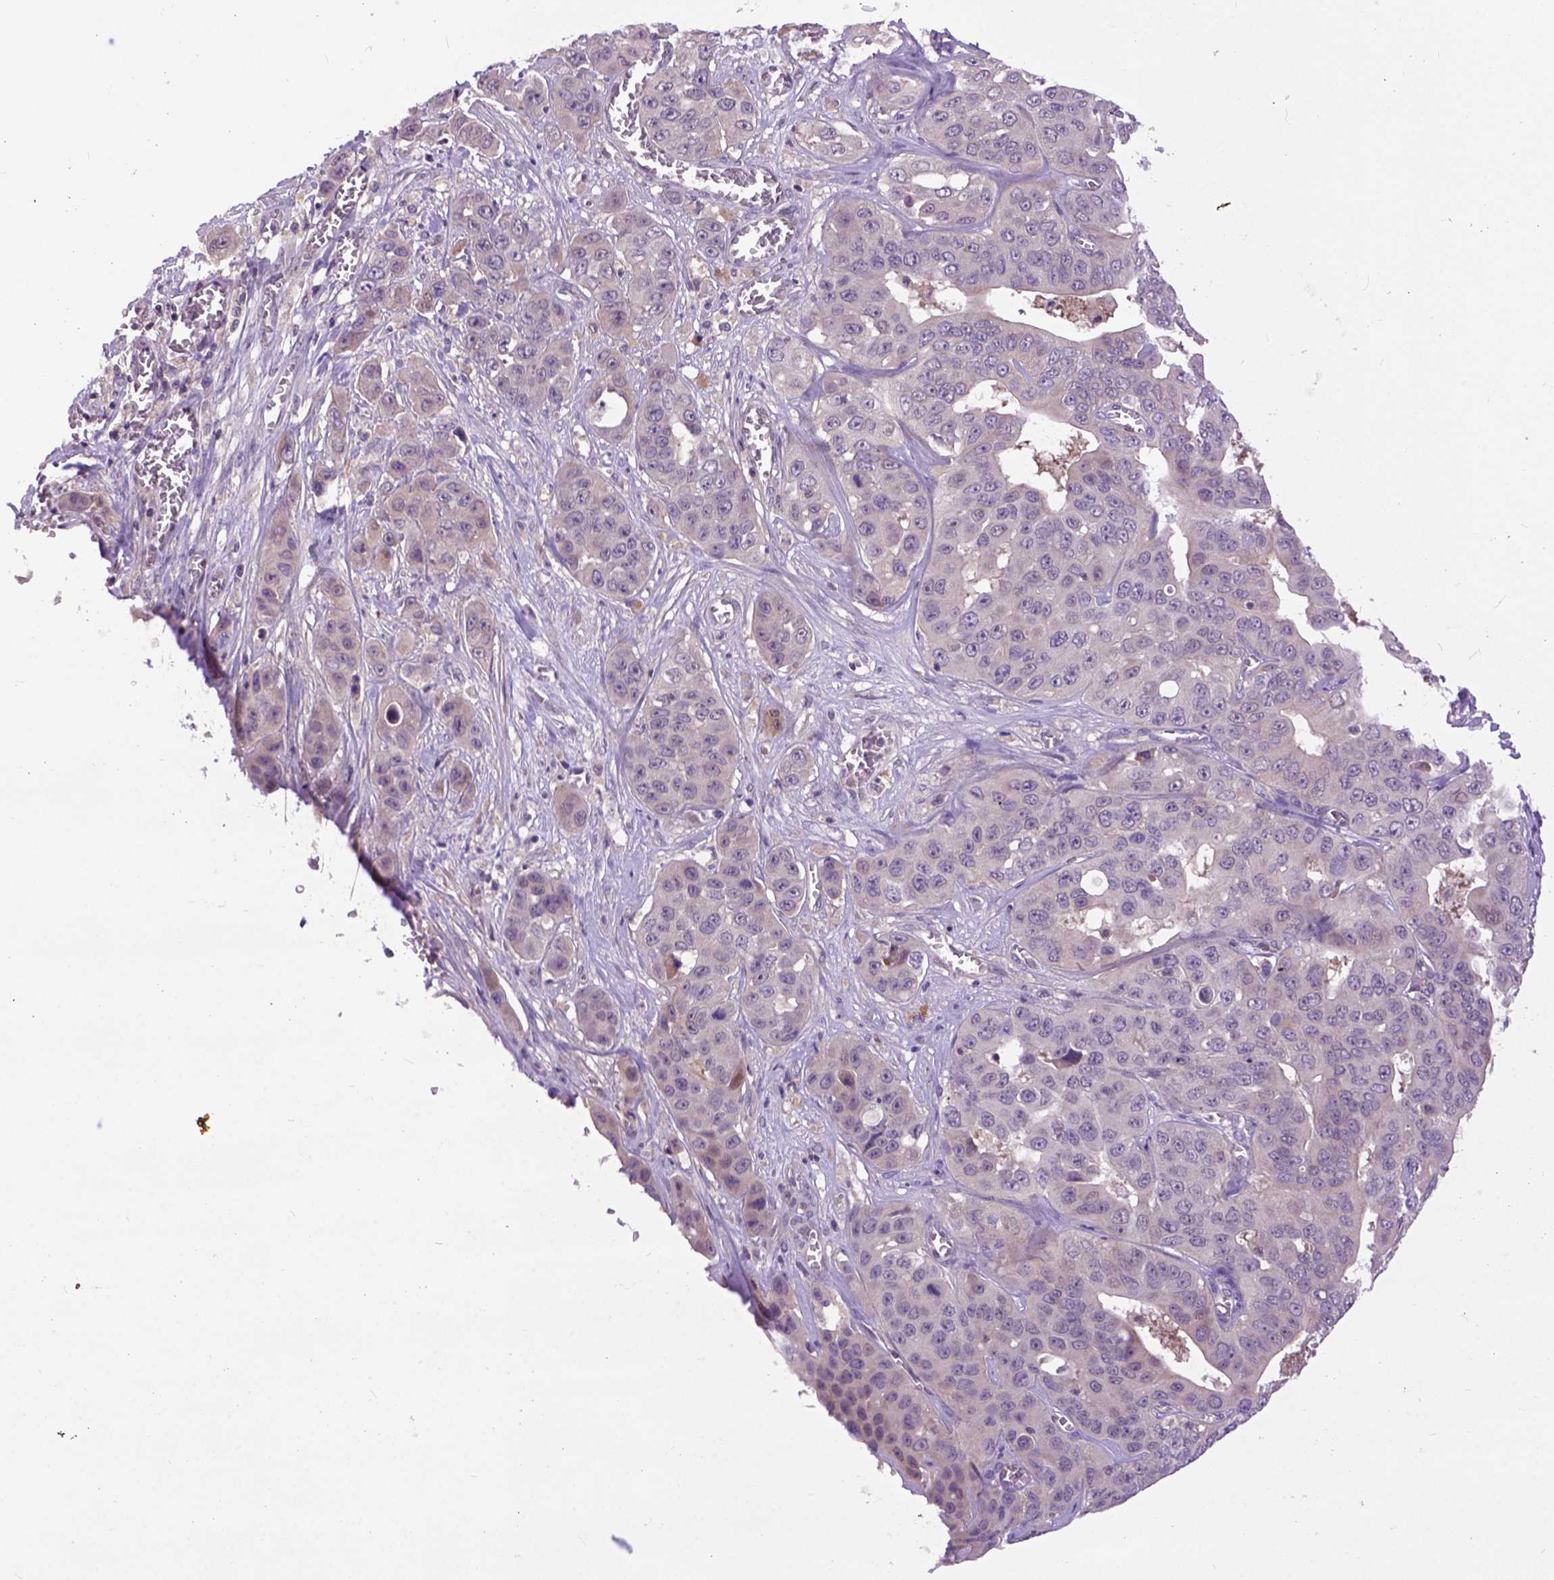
{"staining": {"intensity": "moderate", "quantity": "<25%", "location": "cytoplasmic/membranous"}, "tissue": "liver cancer", "cell_type": "Tumor cells", "image_type": "cancer", "snomed": [{"axis": "morphology", "description": "Cholangiocarcinoma"}, {"axis": "topography", "description": "Liver"}], "caption": "Tumor cells exhibit moderate cytoplasmic/membranous expression in about <25% of cells in liver cancer.", "gene": "CPNE1", "patient": {"sex": "female", "age": 52}}